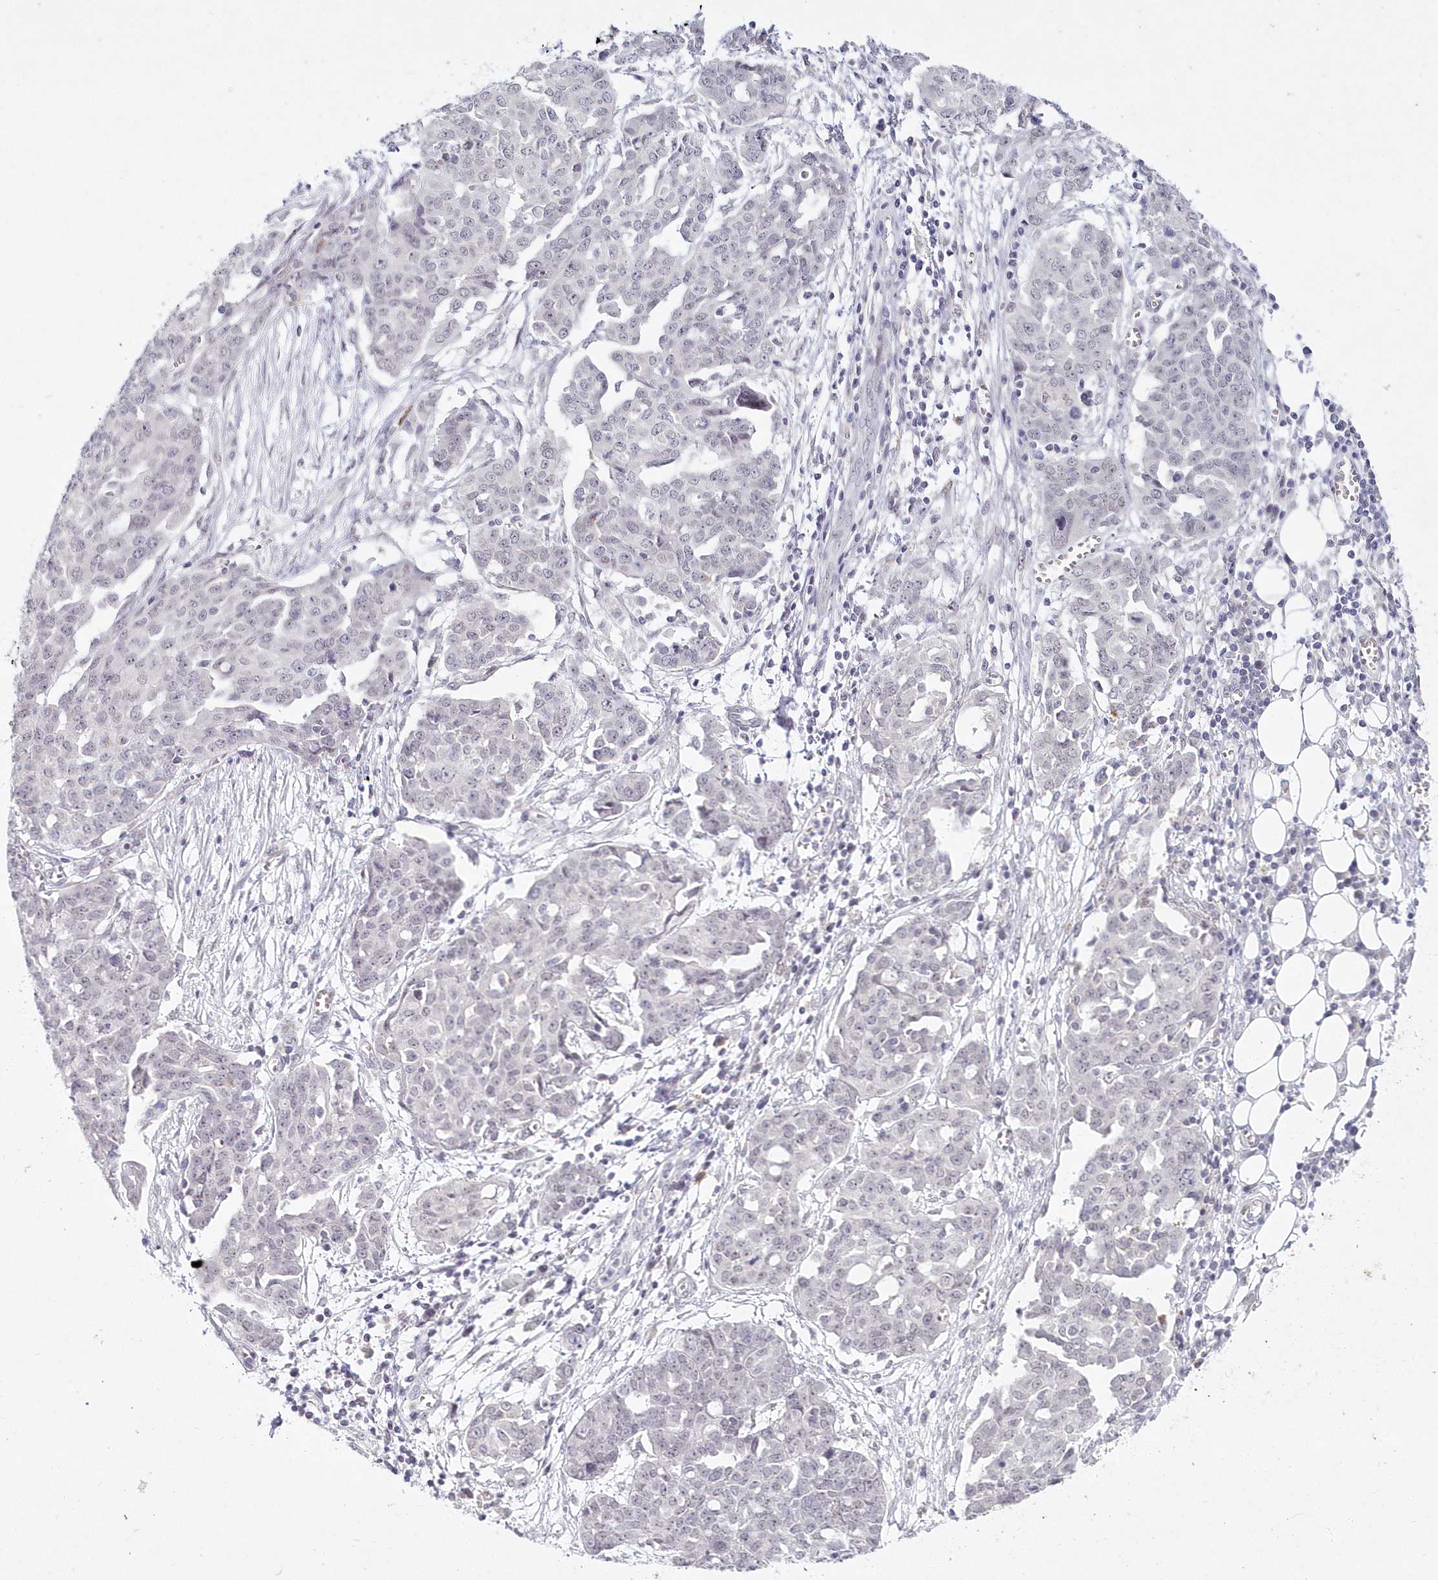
{"staining": {"intensity": "negative", "quantity": "none", "location": "none"}, "tissue": "ovarian cancer", "cell_type": "Tumor cells", "image_type": "cancer", "snomed": [{"axis": "morphology", "description": "Cystadenocarcinoma, serous, NOS"}, {"axis": "topography", "description": "Soft tissue"}, {"axis": "topography", "description": "Ovary"}], "caption": "A high-resolution image shows immunohistochemistry (IHC) staining of ovarian cancer, which displays no significant expression in tumor cells.", "gene": "HYCC2", "patient": {"sex": "female", "age": 57}}